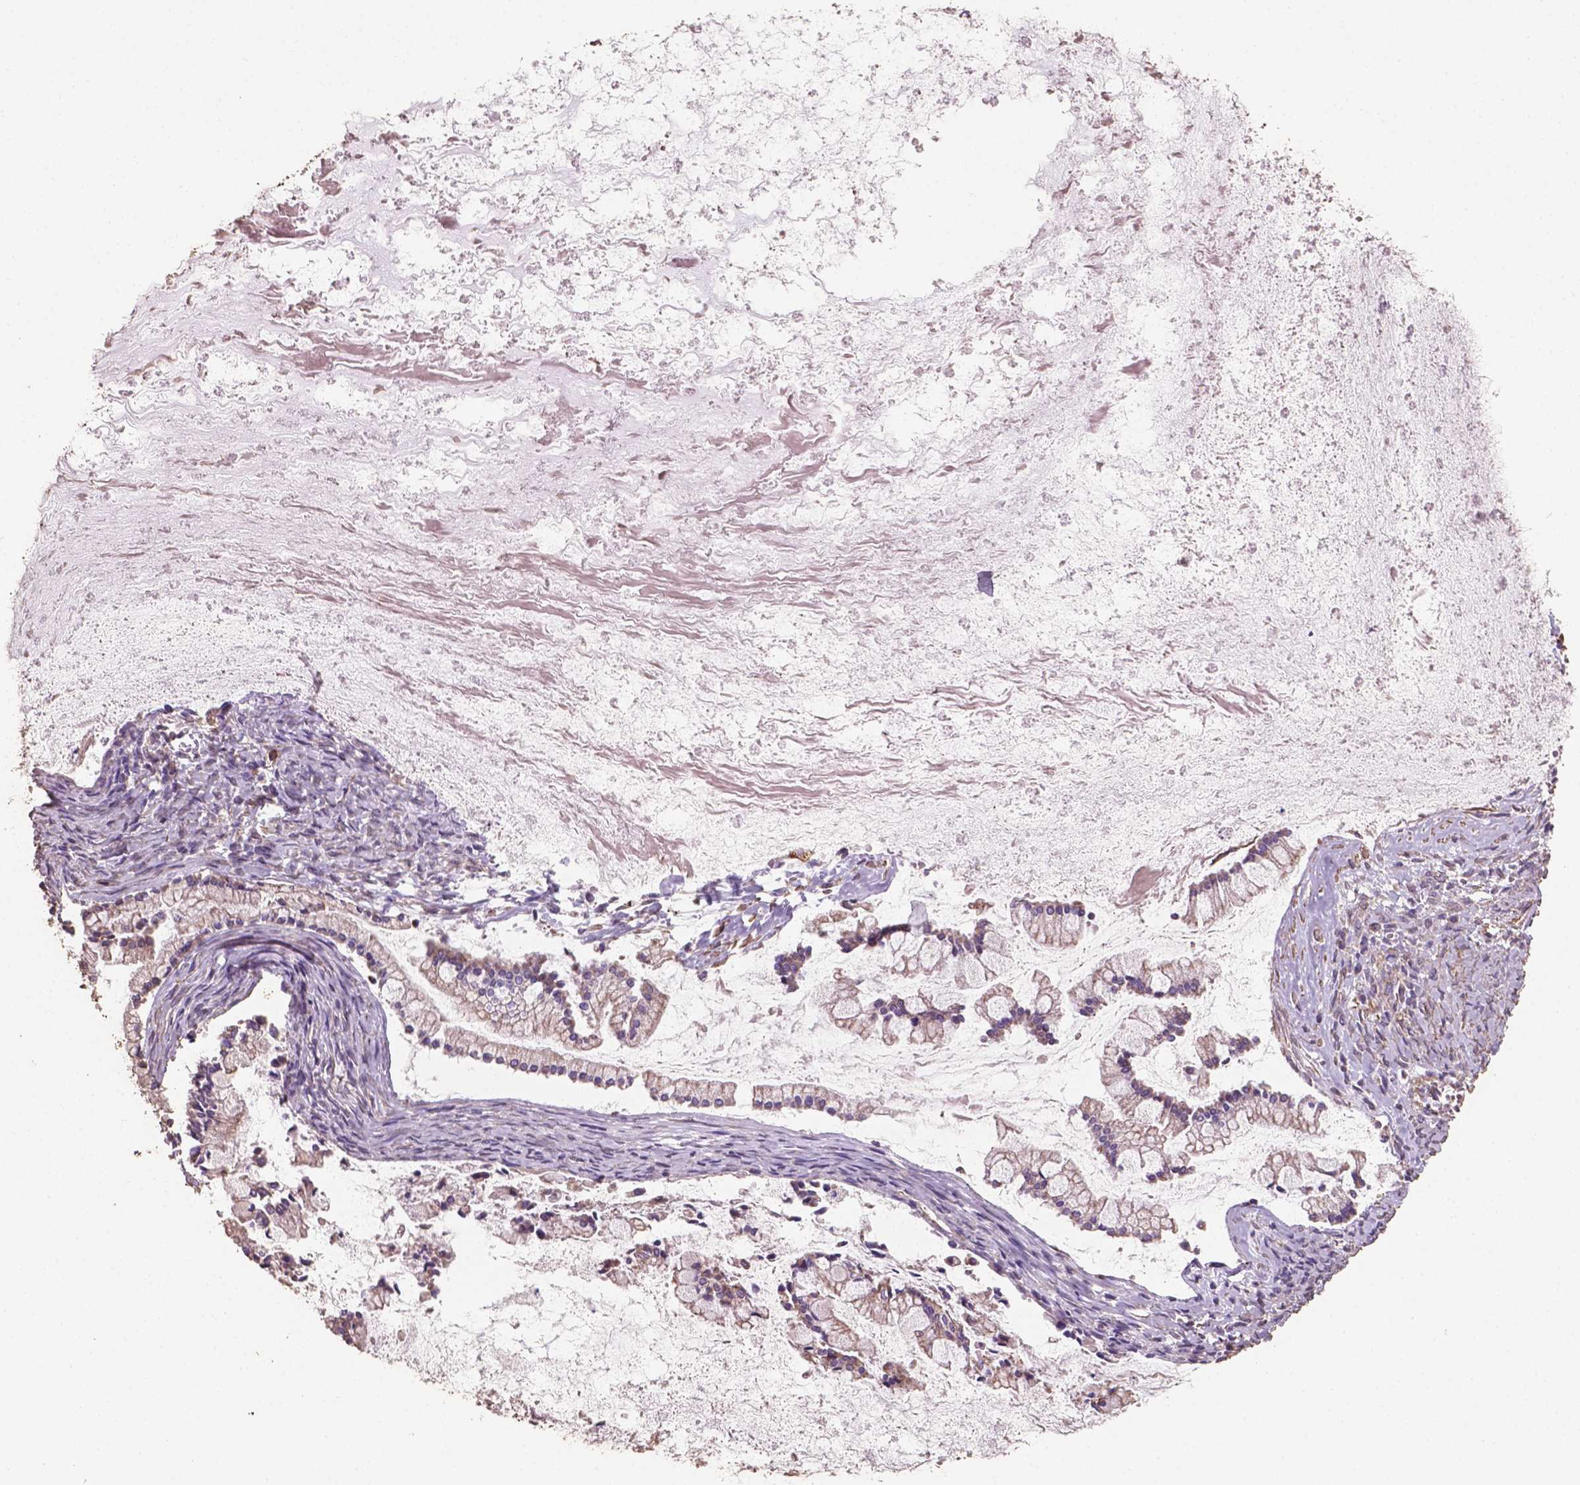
{"staining": {"intensity": "weak", "quantity": "25%-75%", "location": "cytoplasmic/membranous"}, "tissue": "ovarian cancer", "cell_type": "Tumor cells", "image_type": "cancer", "snomed": [{"axis": "morphology", "description": "Cystadenocarcinoma, mucinous, NOS"}, {"axis": "topography", "description": "Ovary"}], "caption": "High-magnification brightfield microscopy of ovarian cancer (mucinous cystadenocarcinoma) stained with DAB (brown) and counterstained with hematoxylin (blue). tumor cells exhibit weak cytoplasmic/membranous staining is appreciated in approximately25%-75% of cells.", "gene": "COMMD4", "patient": {"sex": "female", "age": 67}}